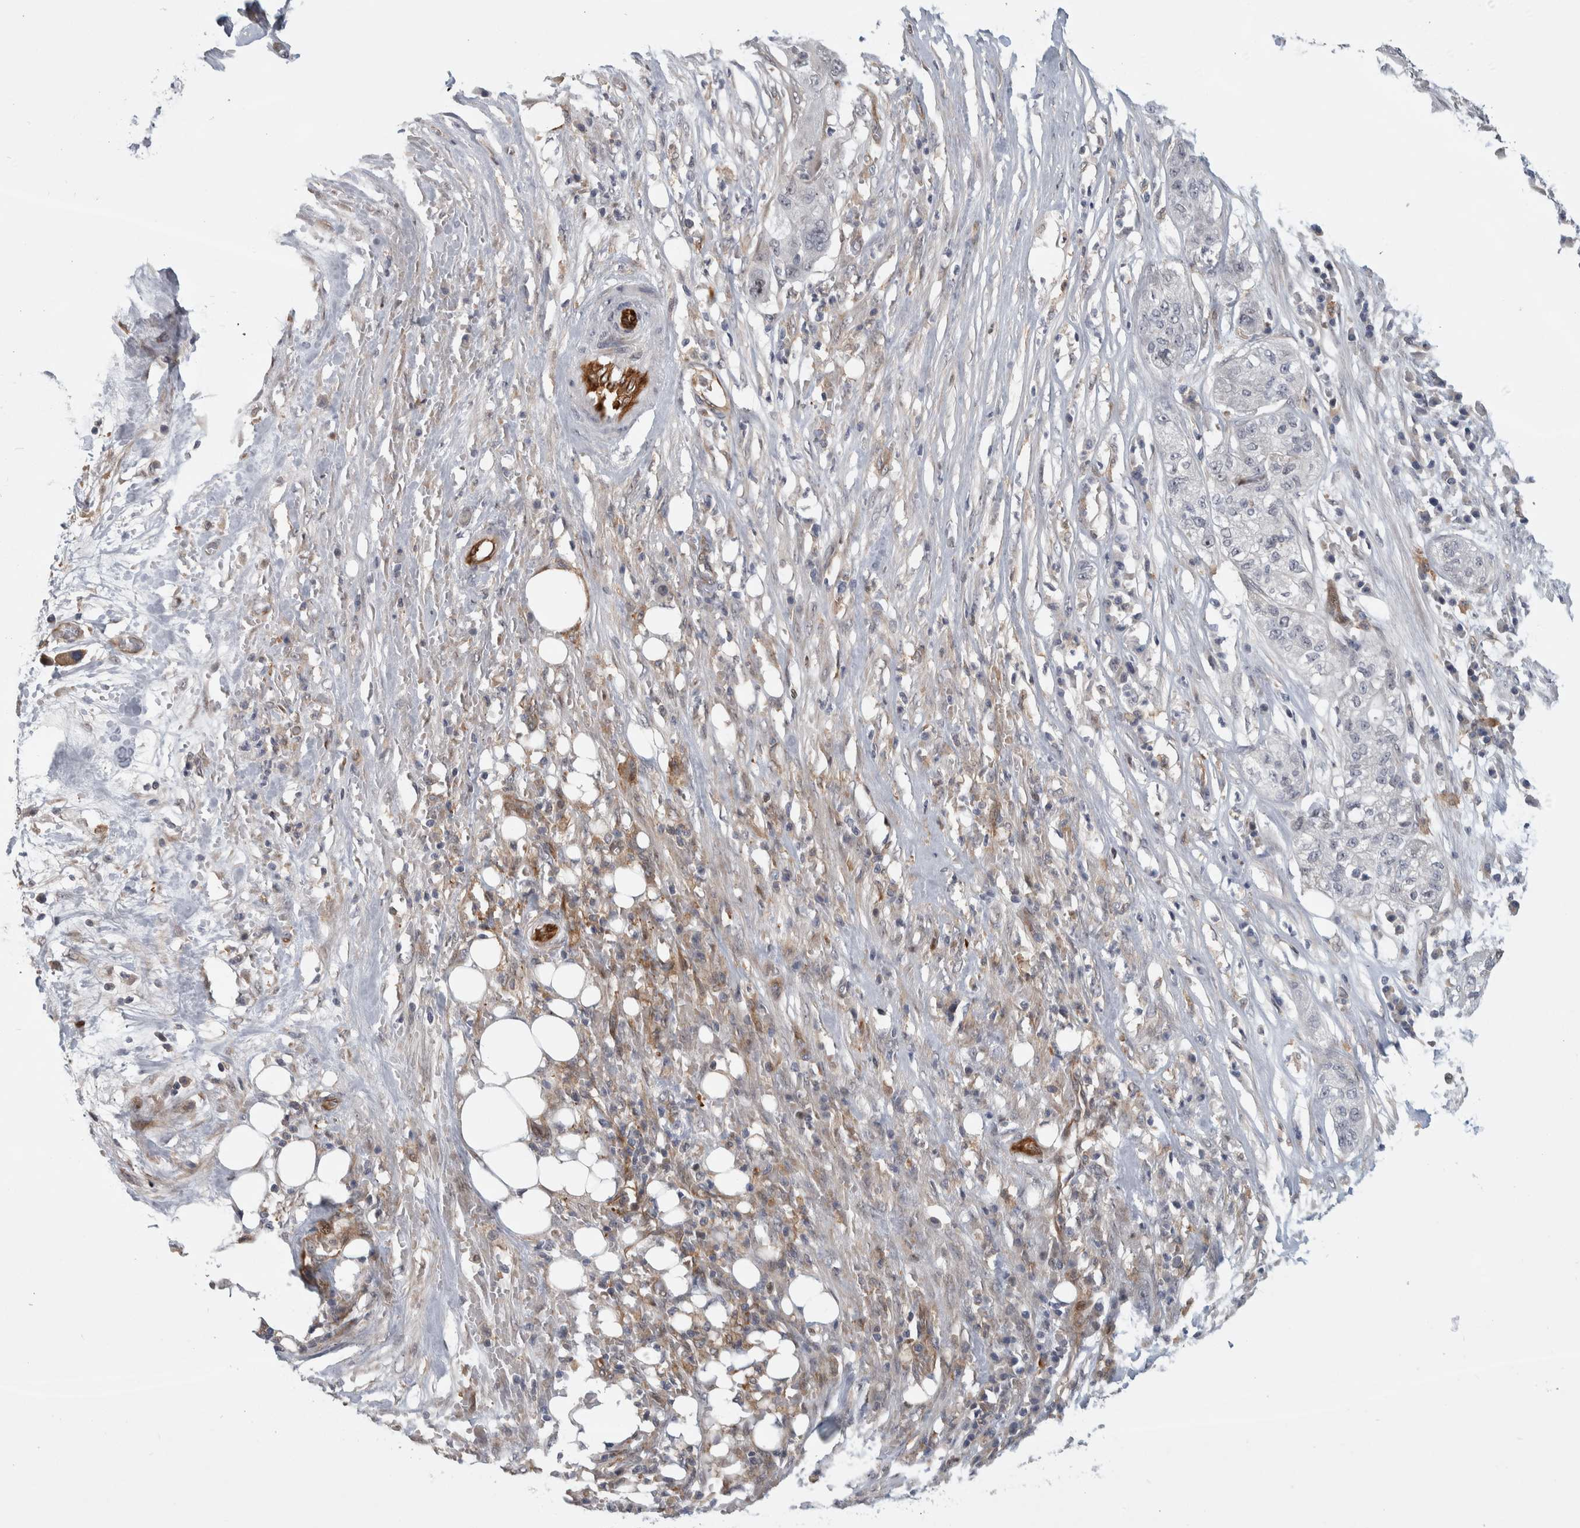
{"staining": {"intensity": "negative", "quantity": "none", "location": "none"}, "tissue": "pancreatic cancer", "cell_type": "Tumor cells", "image_type": "cancer", "snomed": [{"axis": "morphology", "description": "Adenocarcinoma, NOS"}, {"axis": "topography", "description": "Pancreas"}], "caption": "IHC photomicrograph of neoplastic tissue: pancreatic cancer (adenocarcinoma) stained with DAB (3,3'-diaminobenzidine) reveals no significant protein positivity in tumor cells.", "gene": "MSL1", "patient": {"sex": "female", "age": 78}}